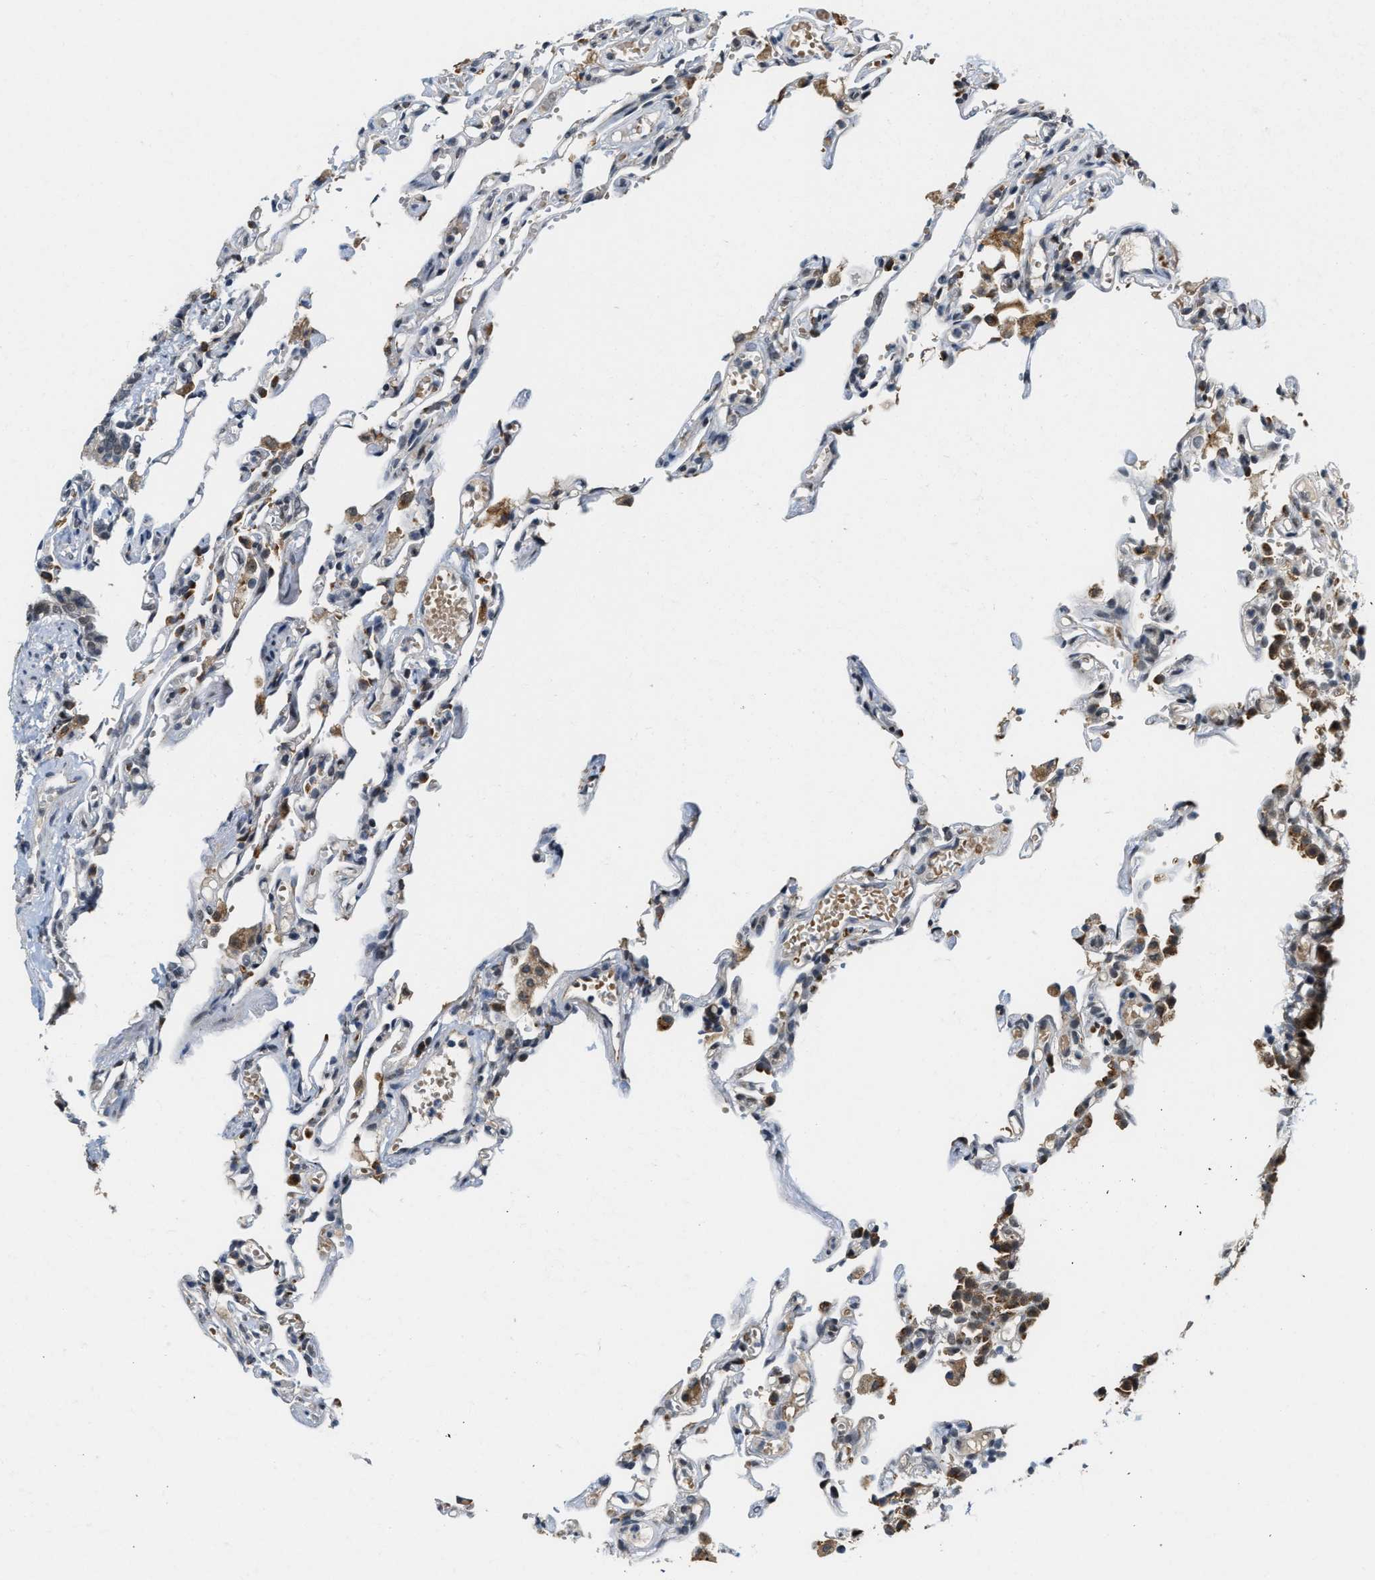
{"staining": {"intensity": "negative", "quantity": "none", "location": "none"}, "tissue": "lung", "cell_type": "Alveolar cells", "image_type": "normal", "snomed": [{"axis": "morphology", "description": "Normal tissue, NOS"}, {"axis": "topography", "description": "Lung"}], "caption": "This is an IHC micrograph of normal human lung. There is no expression in alveolar cells.", "gene": "KIF24", "patient": {"sex": "male", "age": 21}}